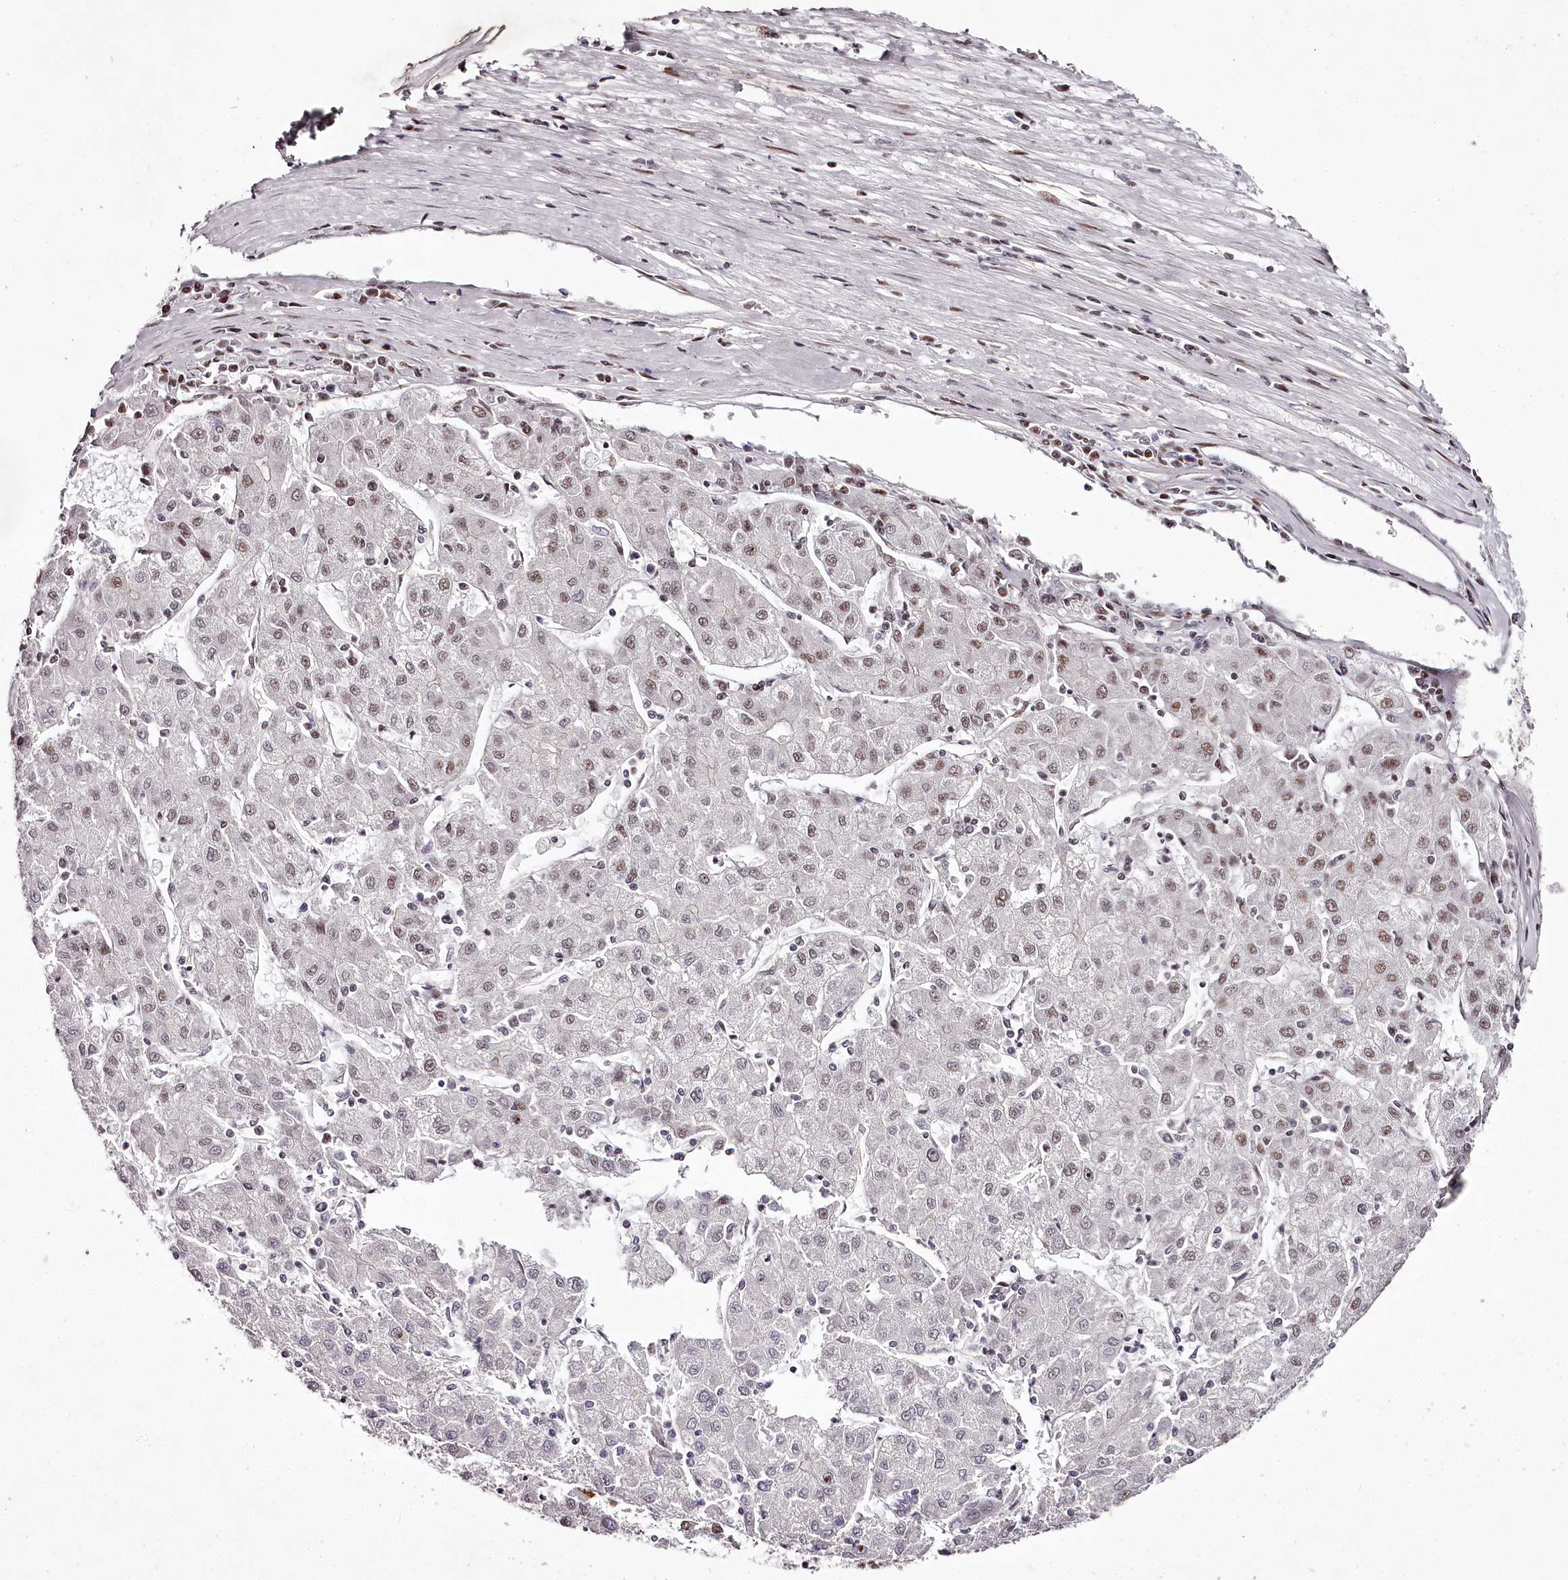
{"staining": {"intensity": "weak", "quantity": "25%-75%", "location": "nuclear"}, "tissue": "liver cancer", "cell_type": "Tumor cells", "image_type": "cancer", "snomed": [{"axis": "morphology", "description": "Carcinoma, Hepatocellular, NOS"}, {"axis": "topography", "description": "Liver"}], "caption": "Immunohistochemical staining of human liver cancer demonstrates weak nuclear protein positivity in about 25%-75% of tumor cells.", "gene": "PSPC1", "patient": {"sex": "male", "age": 72}}